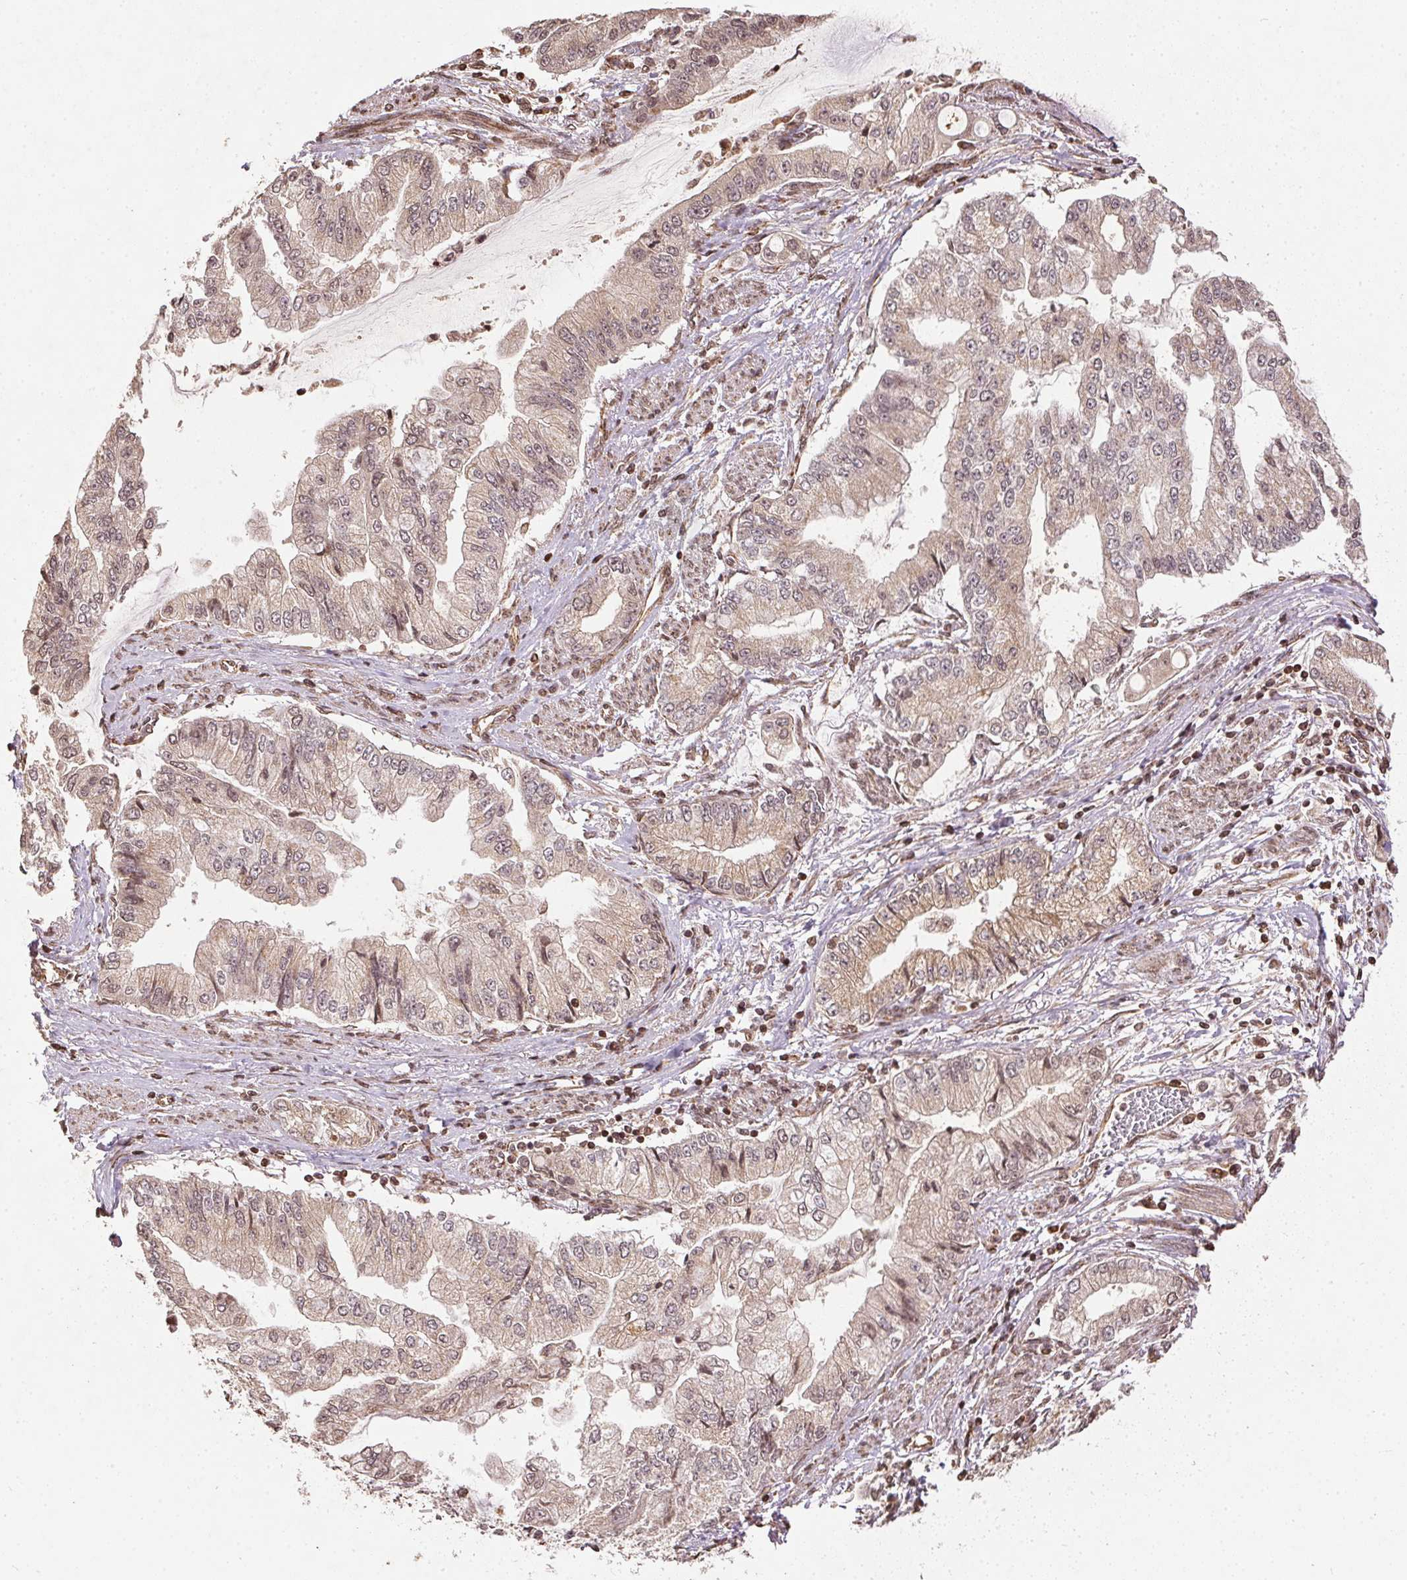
{"staining": {"intensity": "weak", "quantity": ">75%", "location": "cytoplasmic/membranous"}, "tissue": "stomach cancer", "cell_type": "Tumor cells", "image_type": "cancer", "snomed": [{"axis": "morphology", "description": "Adenocarcinoma, NOS"}, {"axis": "topography", "description": "Stomach, upper"}], "caption": "Human stomach cancer stained for a protein (brown) shows weak cytoplasmic/membranous positive positivity in approximately >75% of tumor cells.", "gene": "SPRED2", "patient": {"sex": "female", "age": 74}}